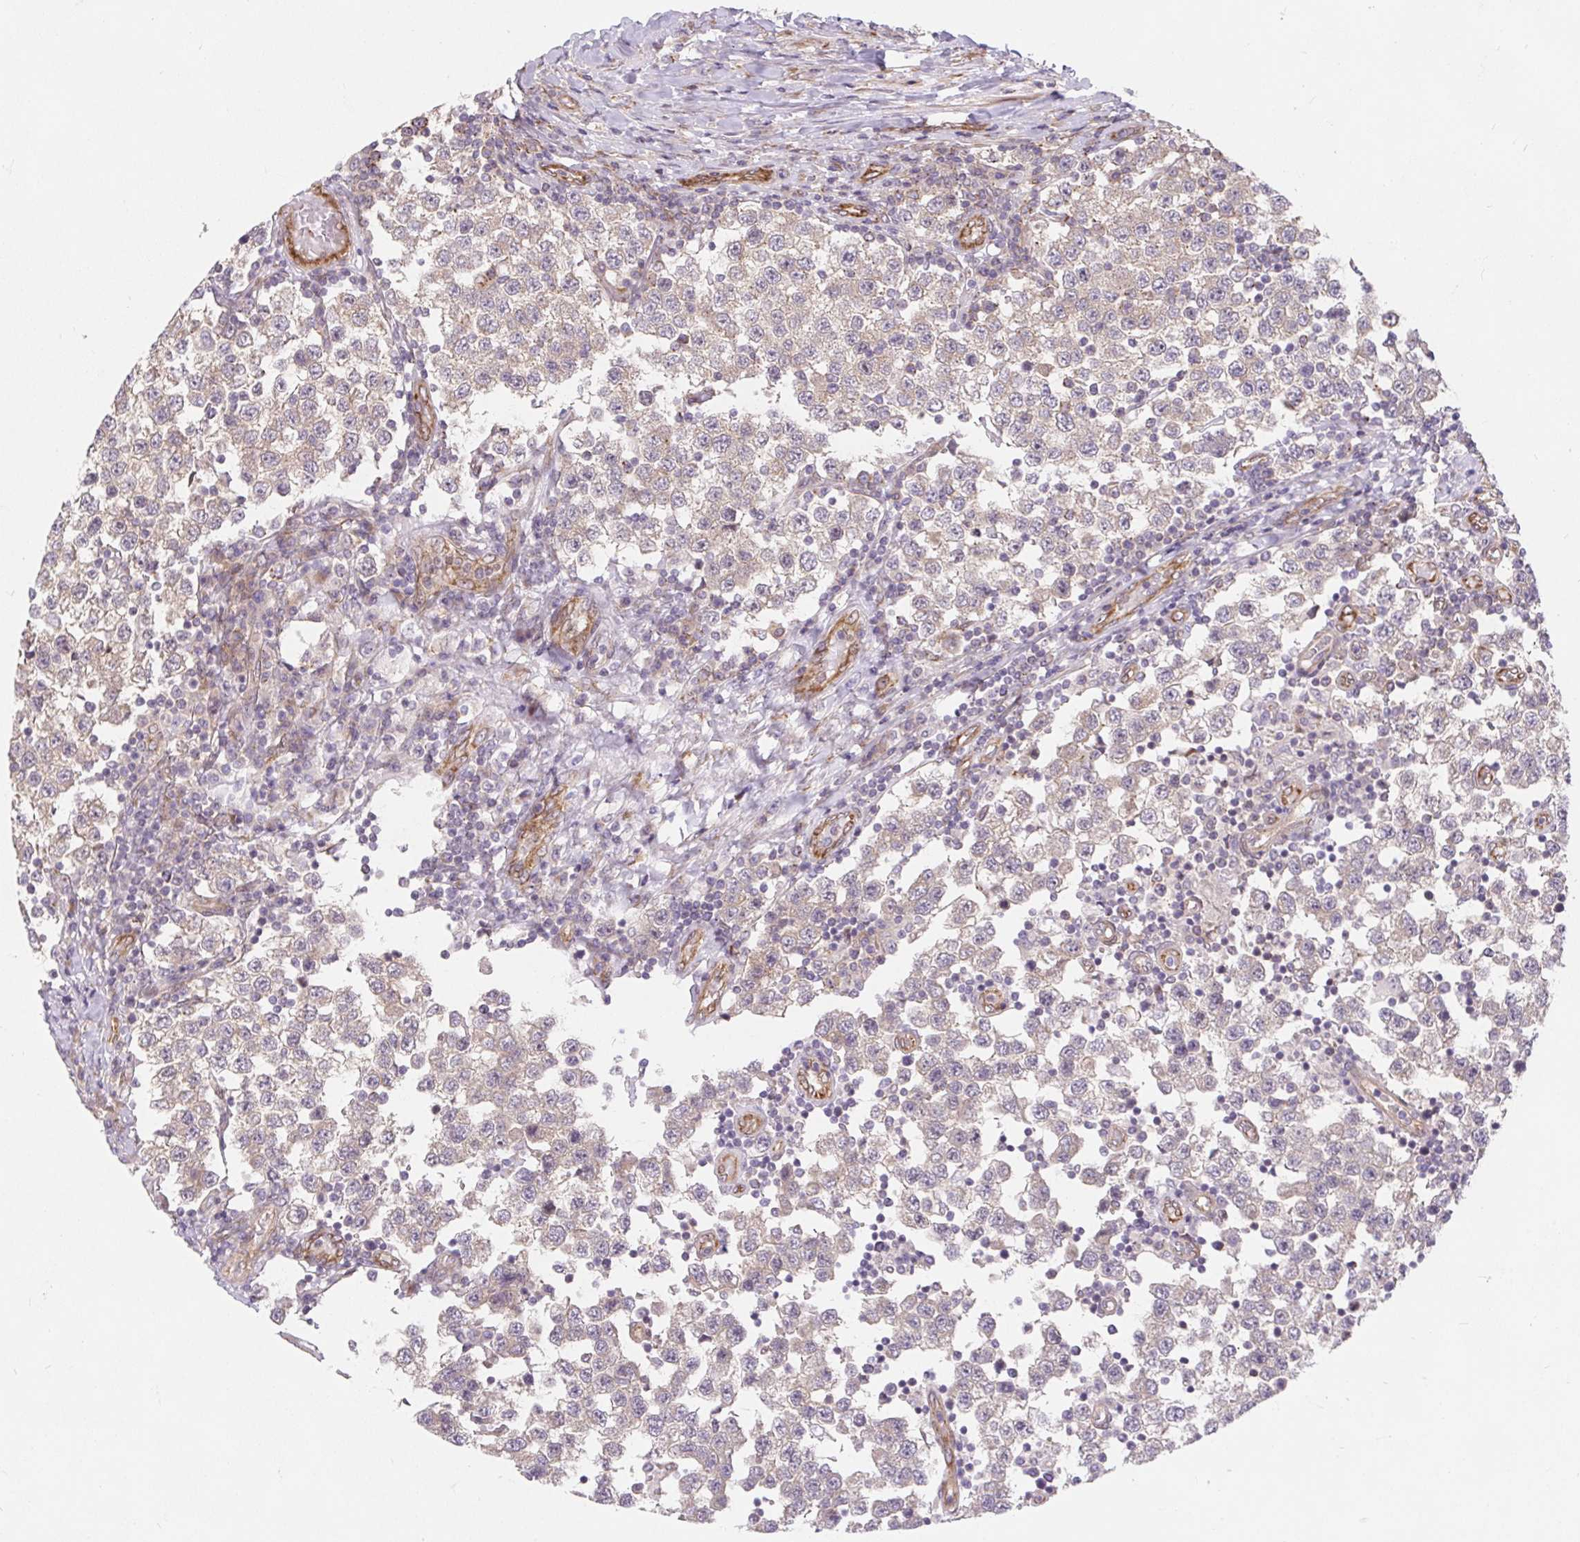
{"staining": {"intensity": "negative", "quantity": "none", "location": "none"}, "tissue": "testis cancer", "cell_type": "Tumor cells", "image_type": "cancer", "snomed": [{"axis": "morphology", "description": "Seminoma, NOS"}, {"axis": "topography", "description": "Testis"}], "caption": "Seminoma (testis) was stained to show a protein in brown. There is no significant staining in tumor cells.", "gene": "LYPD5", "patient": {"sex": "male", "age": 34}}